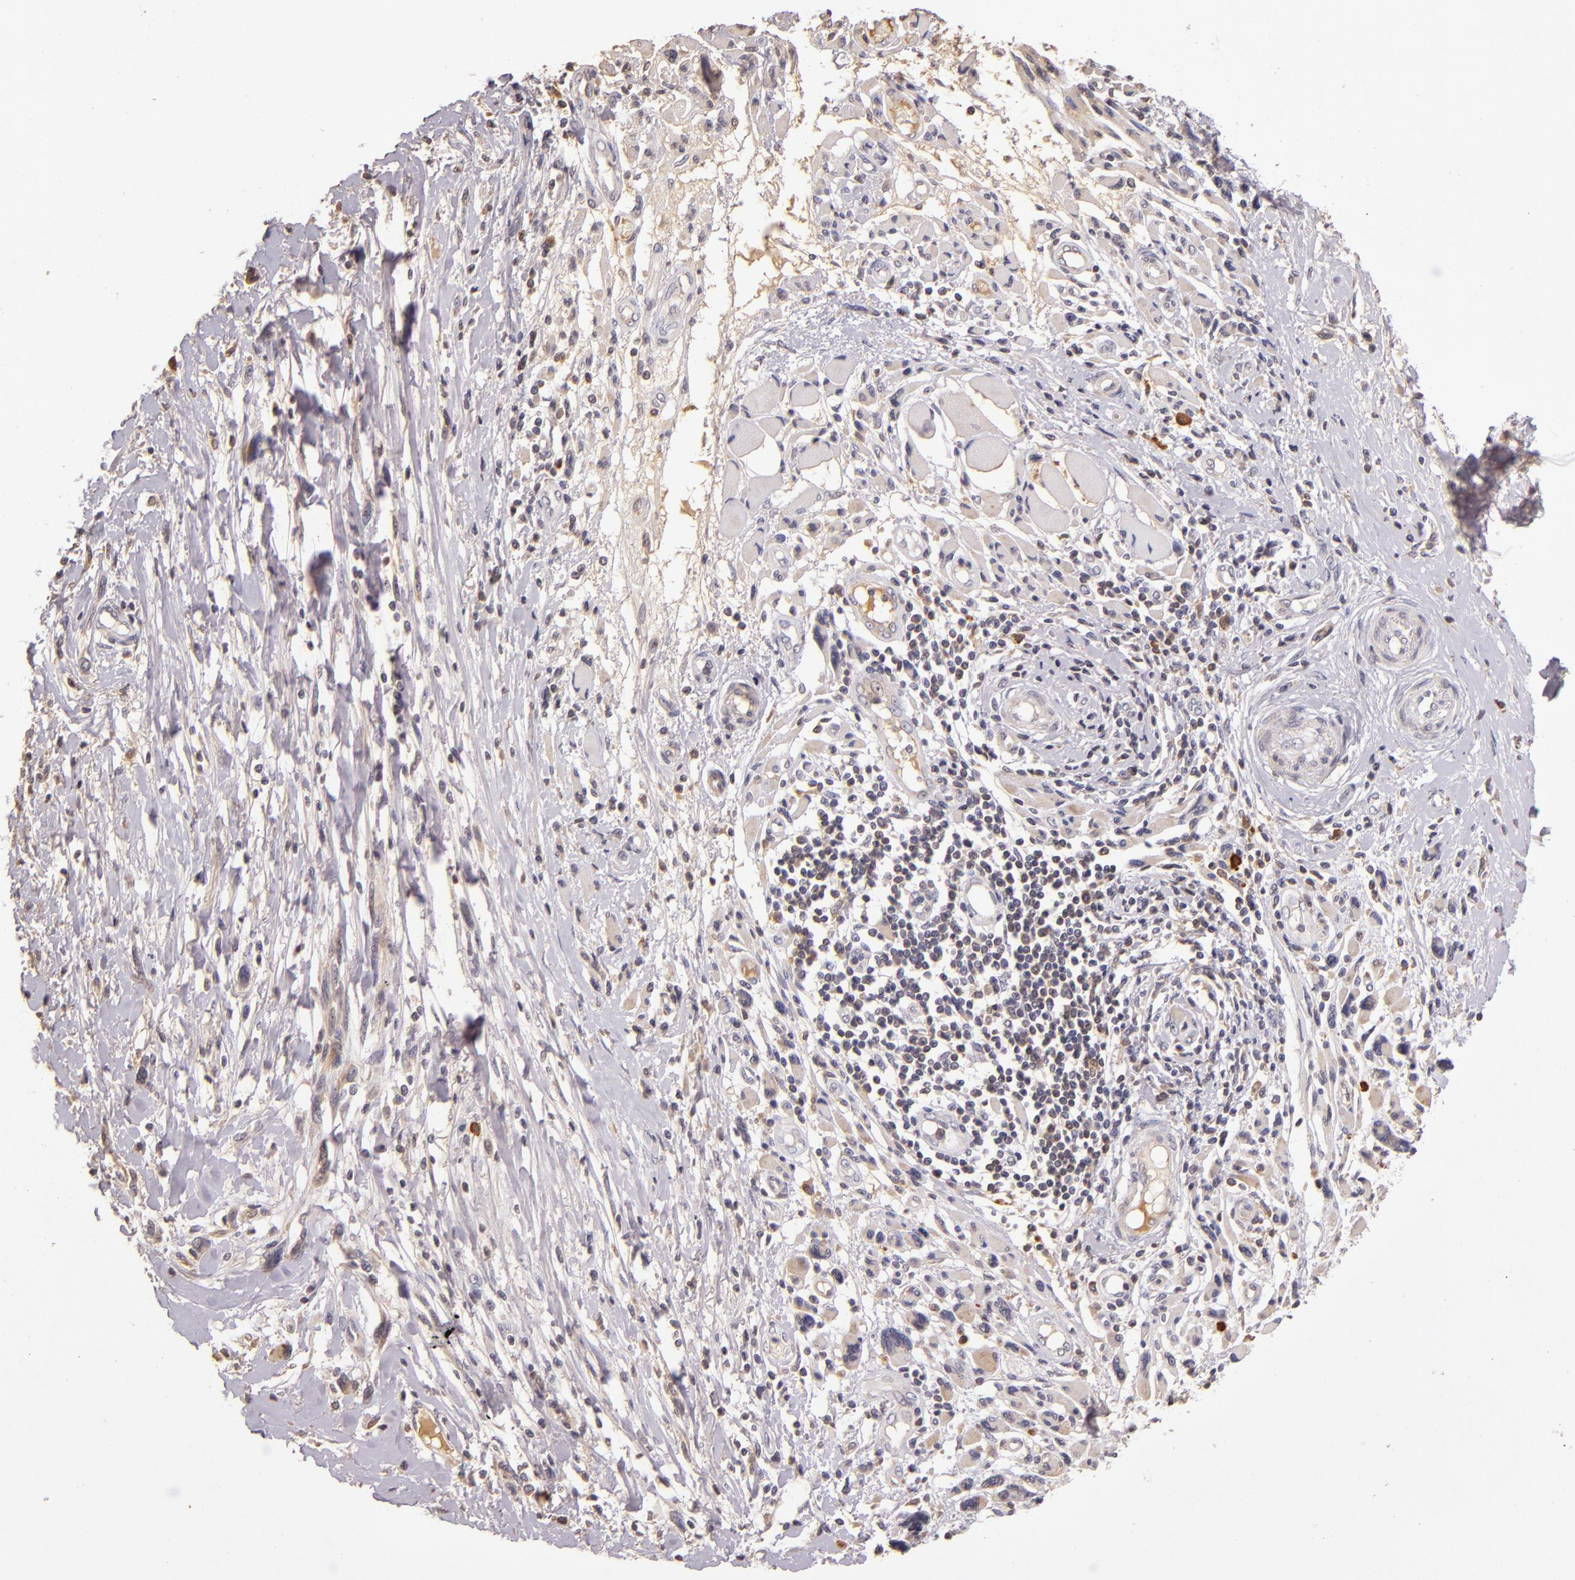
{"staining": {"intensity": "weak", "quantity": ">75%", "location": "cytoplasmic/membranous"}, "tissue": "melanoma", "cell_type": "Tumor cells", "image_type": "cancer", "snomed": [{"axis": "morphology", "description": "Malignant melanoma, NOS"}, {"axis": "topography", "description": "Skin"}], "caption": "Protein expression analysis of melanoma displays weak cytoplasmic/membranous expression in about >75% of tumor cells.", "gene": "ABL1", "patient": {"sex": "male", "age": 91}}